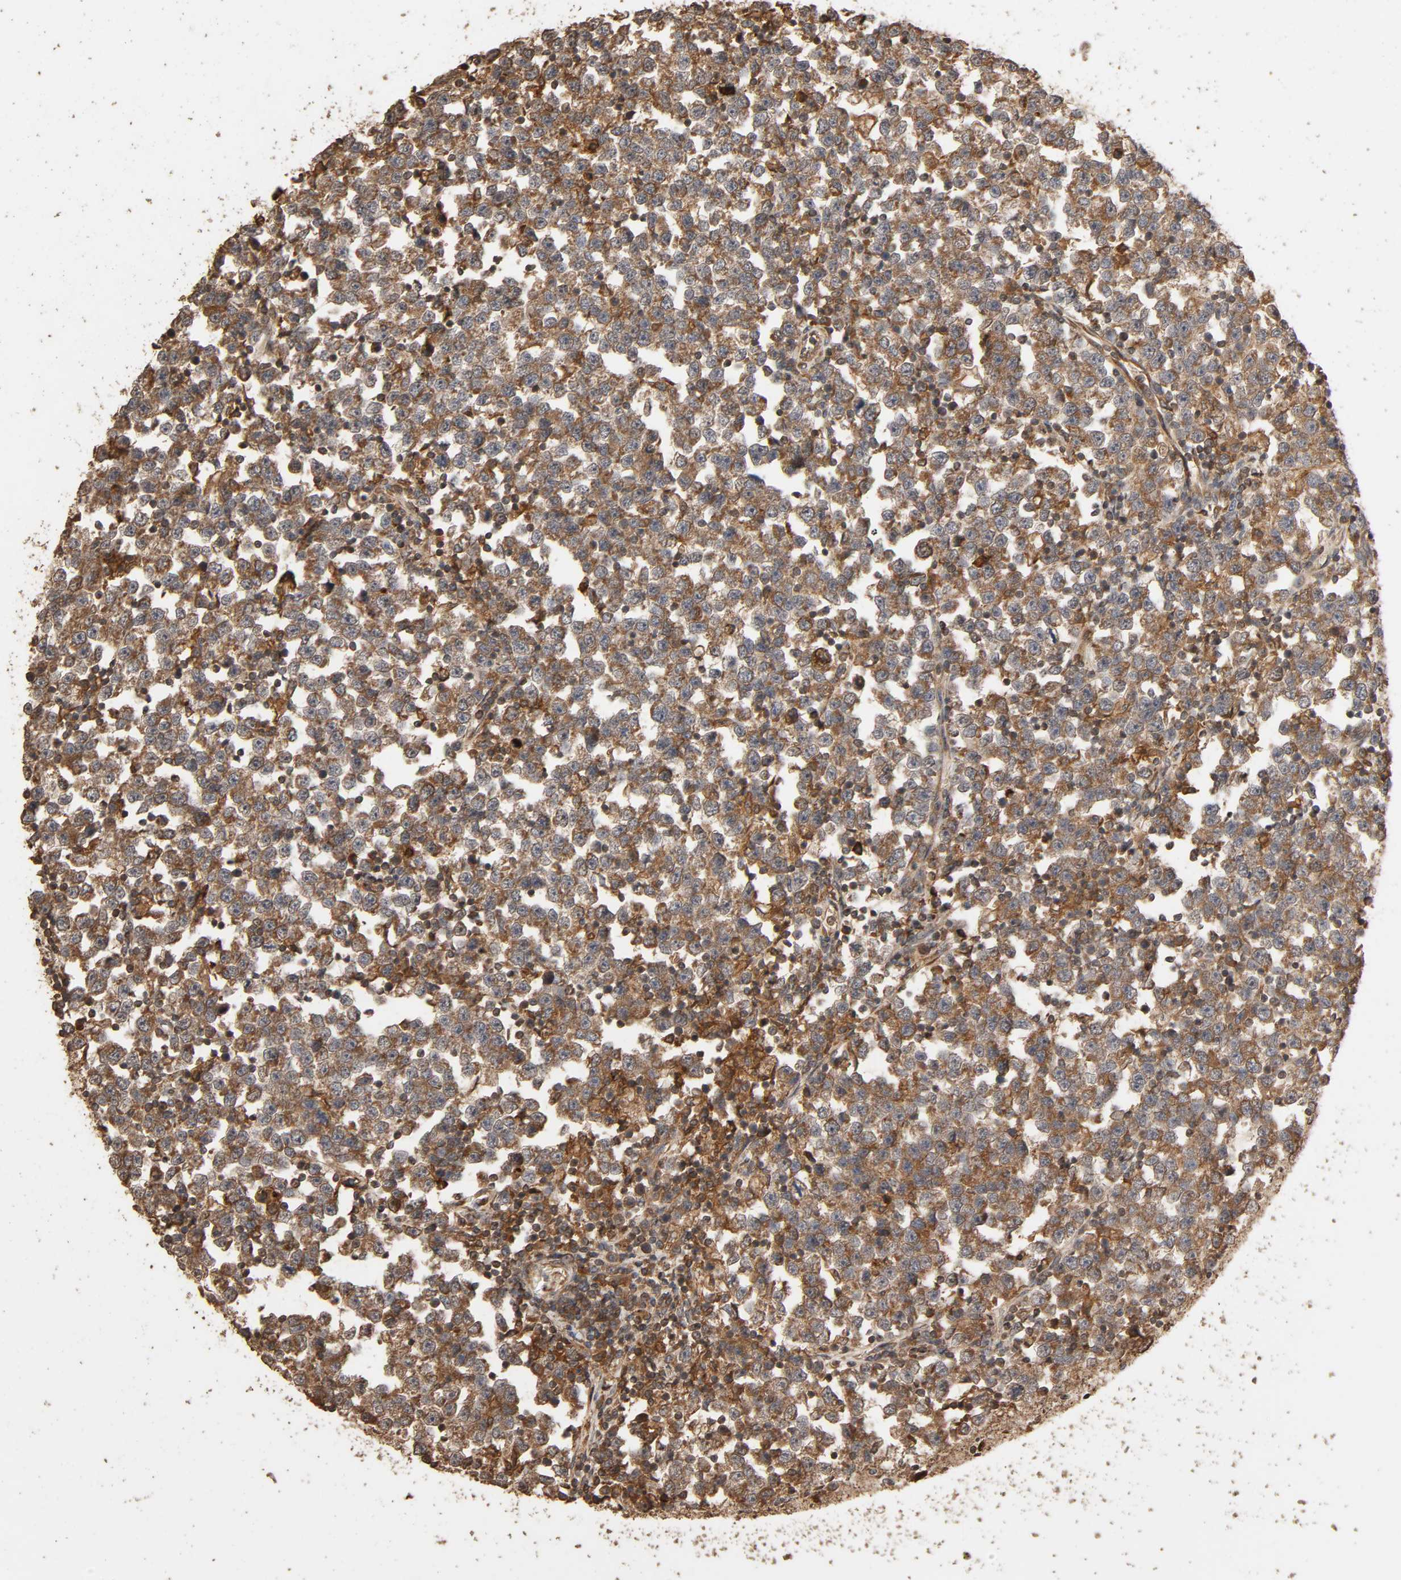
{"staining": {"intensity": "moderate", "quantity": "25%-75%", "location": "cytoplasmic/membranous"}, "tissue": "testis cancer", "cell_type": "Tumor cells", "image_type": "cancer", "snomed": [{"axis": "morphology", "description": "Seminoma, NOS"}, {"axis": "topography", "description": "Testis"}], "caption": "IHC of human testis seminoma demonstrates medium levels of moderate cytoplasmic/membranous staining in approximately 25%-75% of tumor cells. Nuclei are stained in blue.", "gene": "RPS6KA6", "patient": {"sex": "male", "age": 43}}